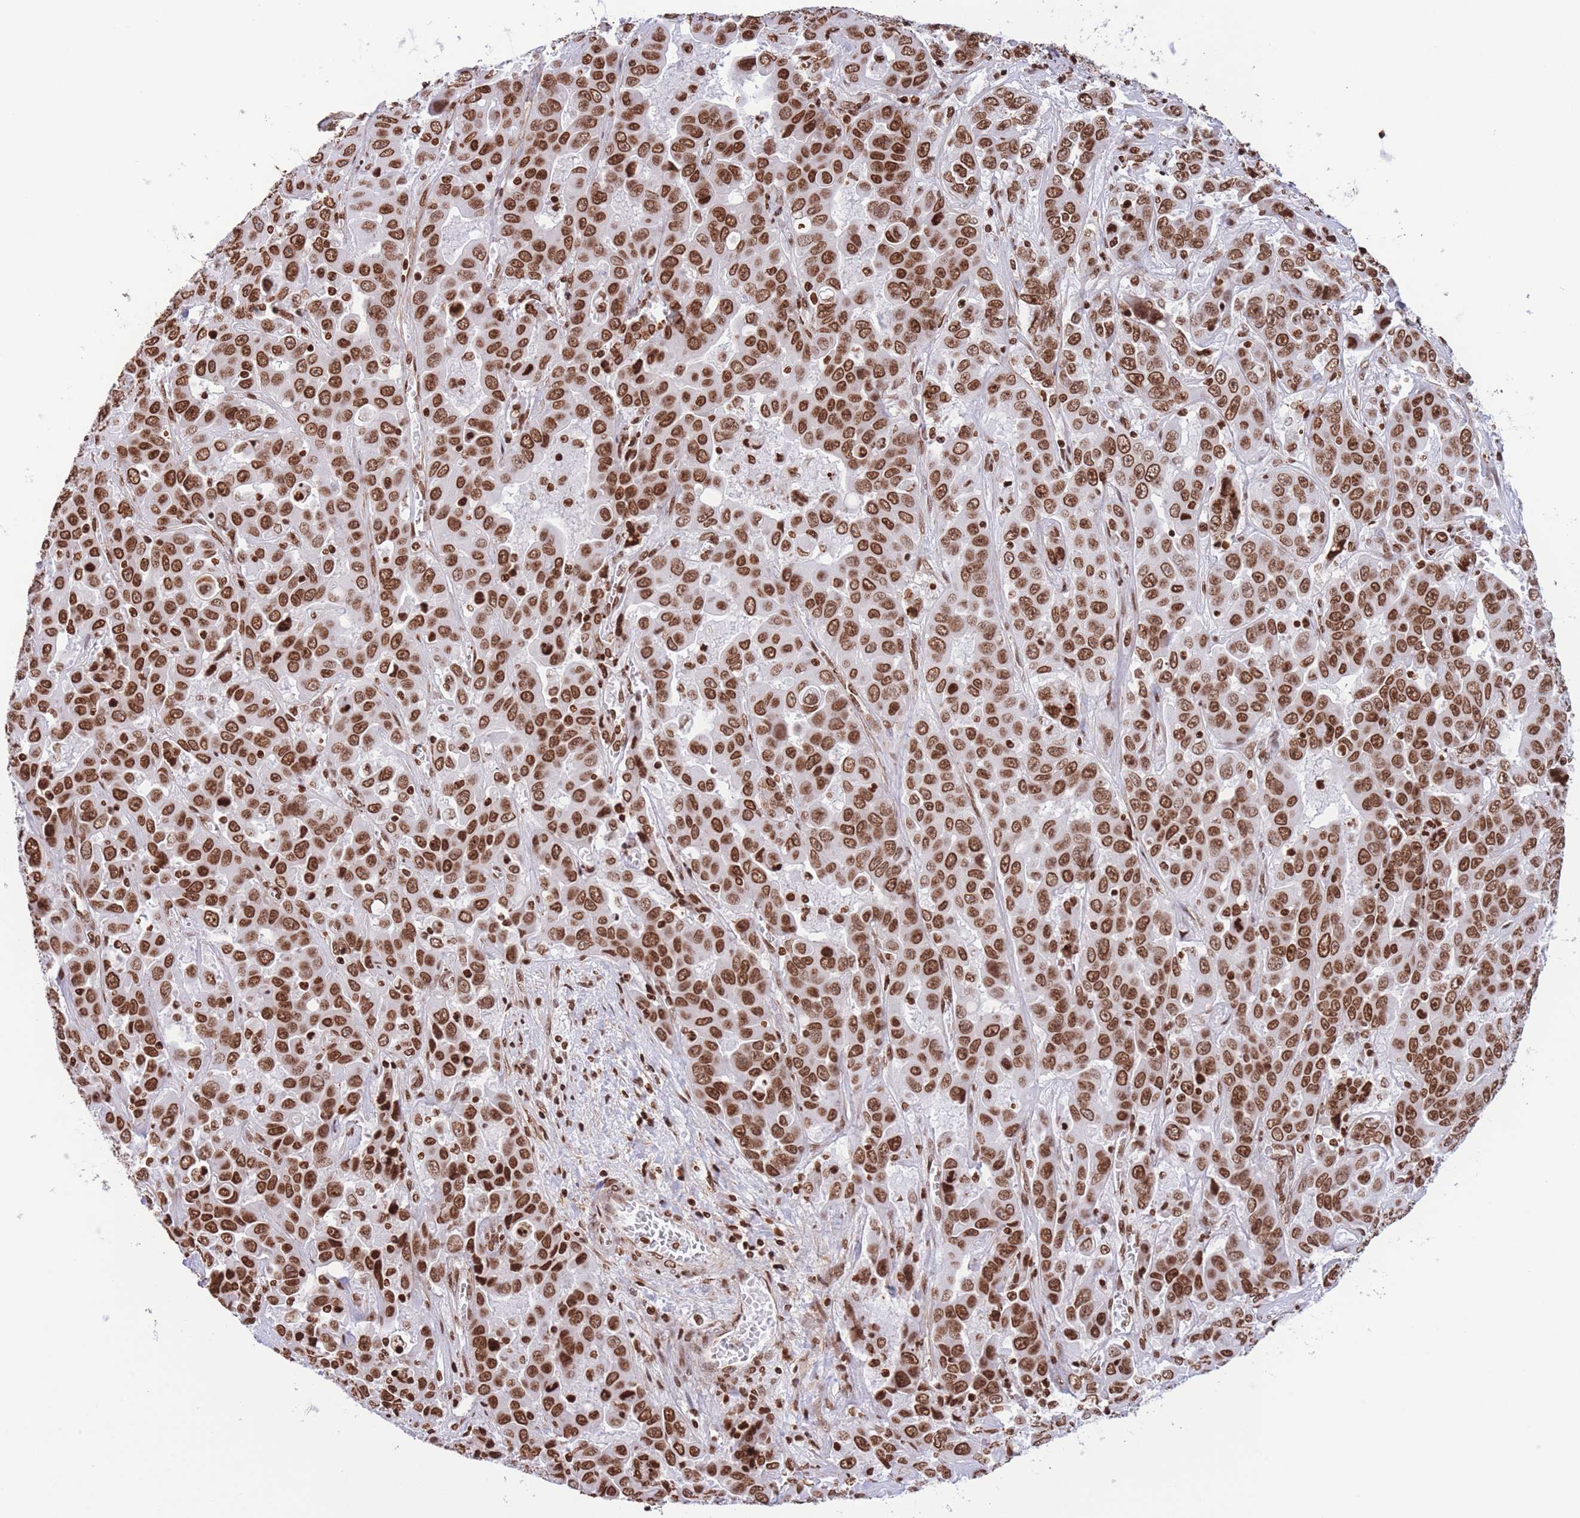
{"staining": {"intensity": "strong", "quantity": ">75%", "location": "nuclear"}, "tissue": "liver cancer", "cell_type": "Tumor cells", "image_type": "cancer", "snomed": [{"axis": "morphology", "description": "Cholangiocarcinoma"}, {"axis": "topography", "description": "Liver"}], "caption": "A photomicrograph showing strong nuclear positivity in about >75% of tumor cells in cholangiocarcinoma (liver), as visualized by brown immunohistochemical staining.", "gene": "H2BC11", "patient": {"sex": "female", "age": 52}}